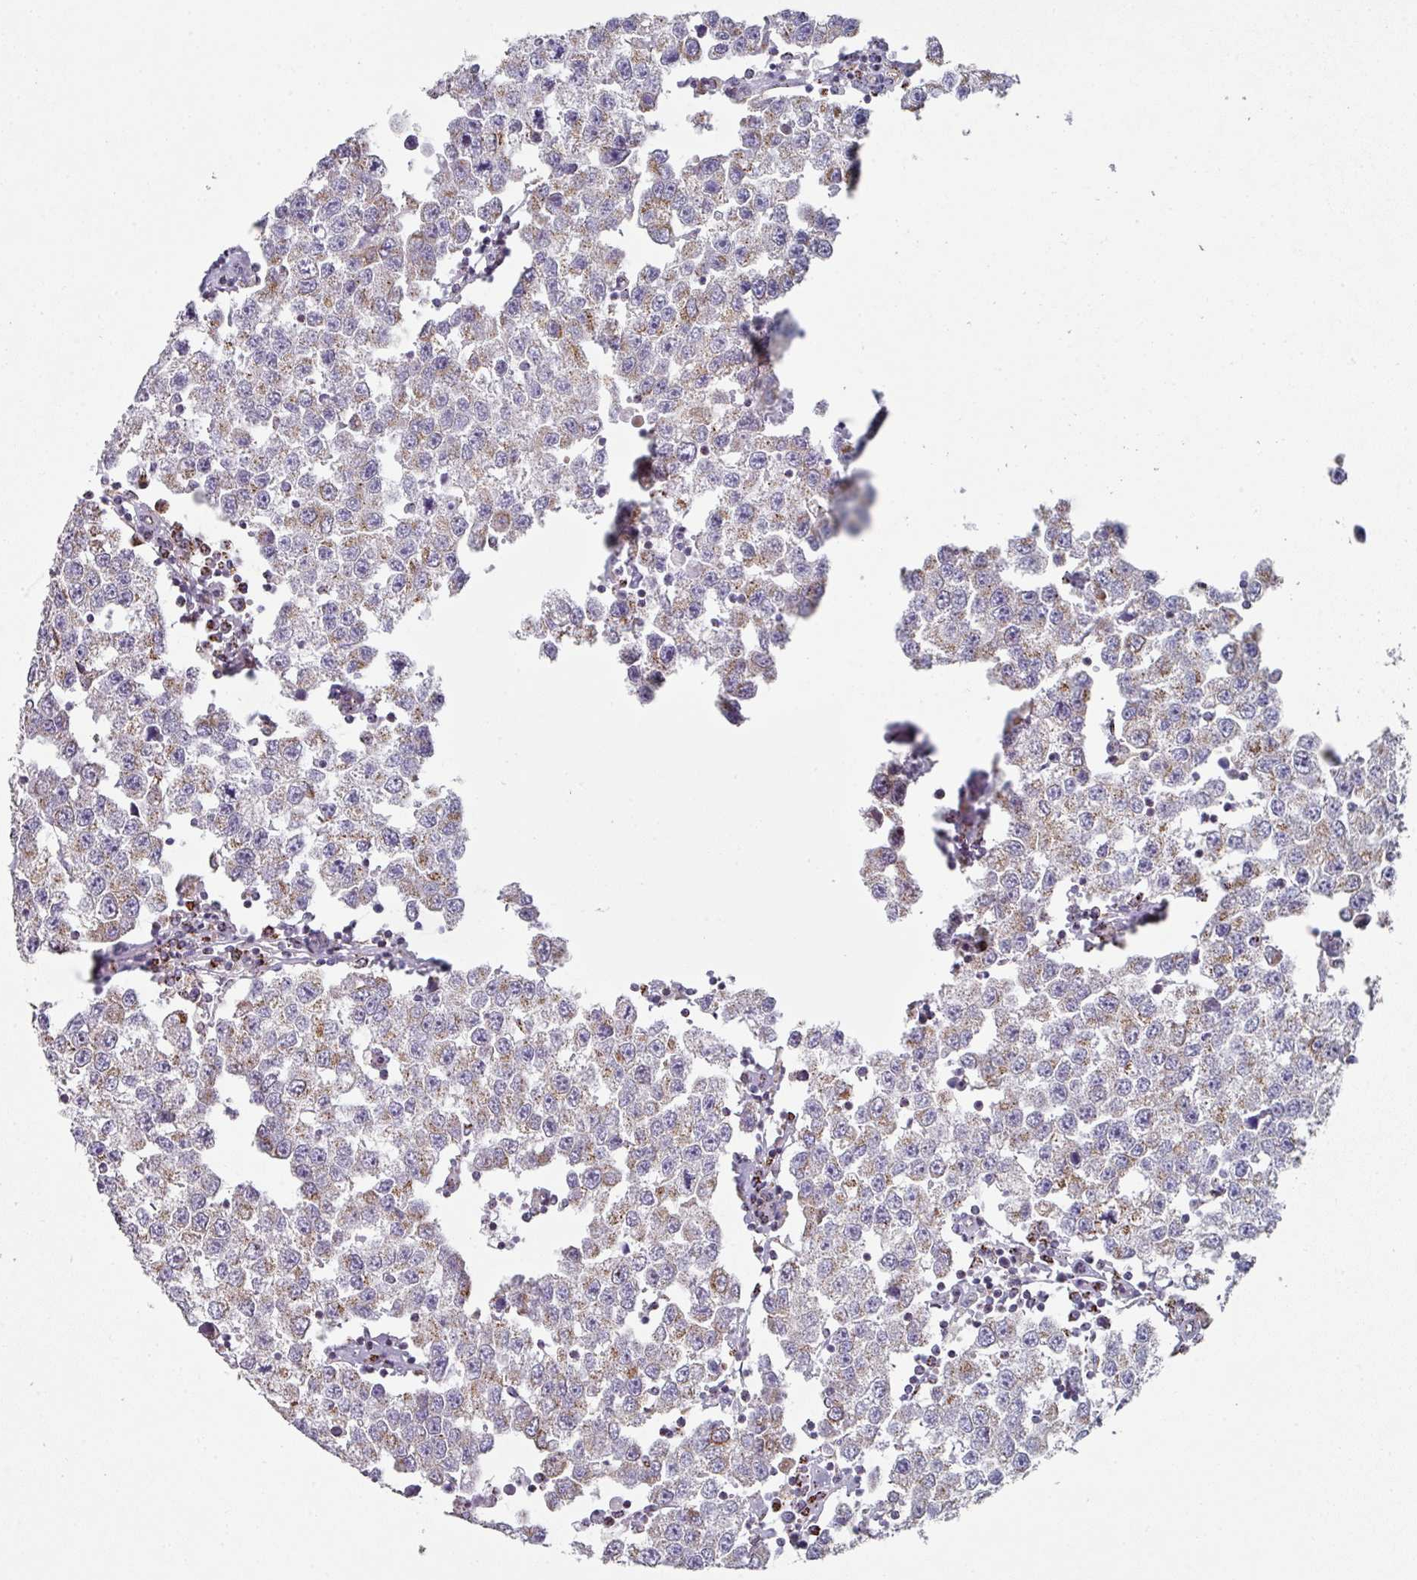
{"staining": {"intensity": "weak", "quantity": "25%-75%", "location": "cytoplasmic/membranous"}, "tissue": "testis cancer", "cell_type": "Tumor cells", "image_type": "cancer", "snomed": [{"axis": "morphology", "description": "Seminoma, NOS"}, {"axis": "topography", "description": "Testis"}], "caption": "Immunohistochemistry (IHC) of human testis seminoma exhibits low levels of weak cytoplasmic/membranous positivity in approximately 25%-75% of tumor cells.", "gene": "CCDC85B", "patient": {"sex": "male", "age": 34}}